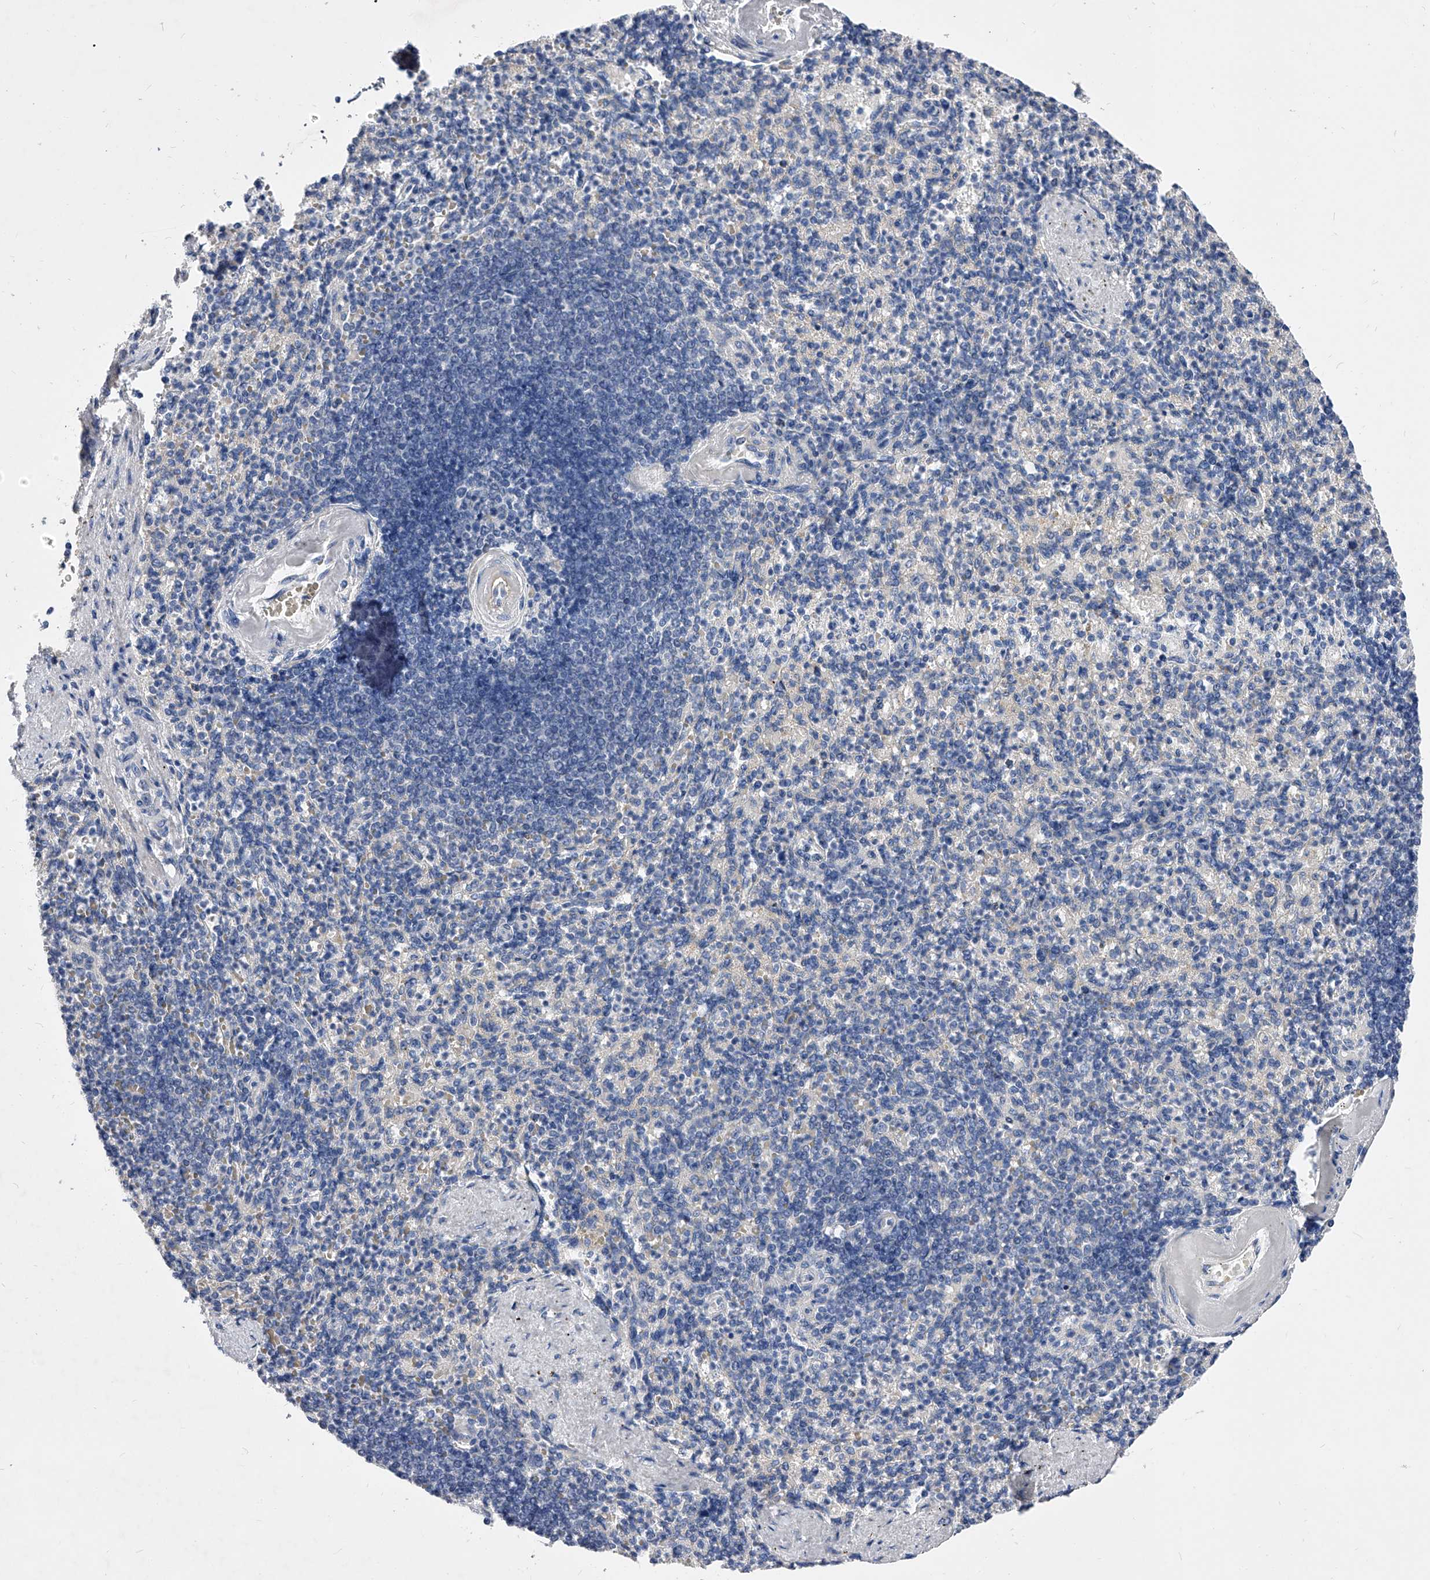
{"staining": {"intensity": "negative", "quantity": "none", "location": "none"}, "tissue": "spleen", "cell_type": "Cells in red pulp", "image_type": "normal", "snomed": [{"axis": "morphology", "description": "Normal tissue, NOS"}, {"axis": "topography", "description": "Spleen"}], "caption": "There is no significant staining in cells in red pulp of spleen. (Brightfield microscopy of DAB immunohistochemistry (IHC) at high magnification).", "gene": "ZNF529", "patient": {"sex": "female", "age": 74}}